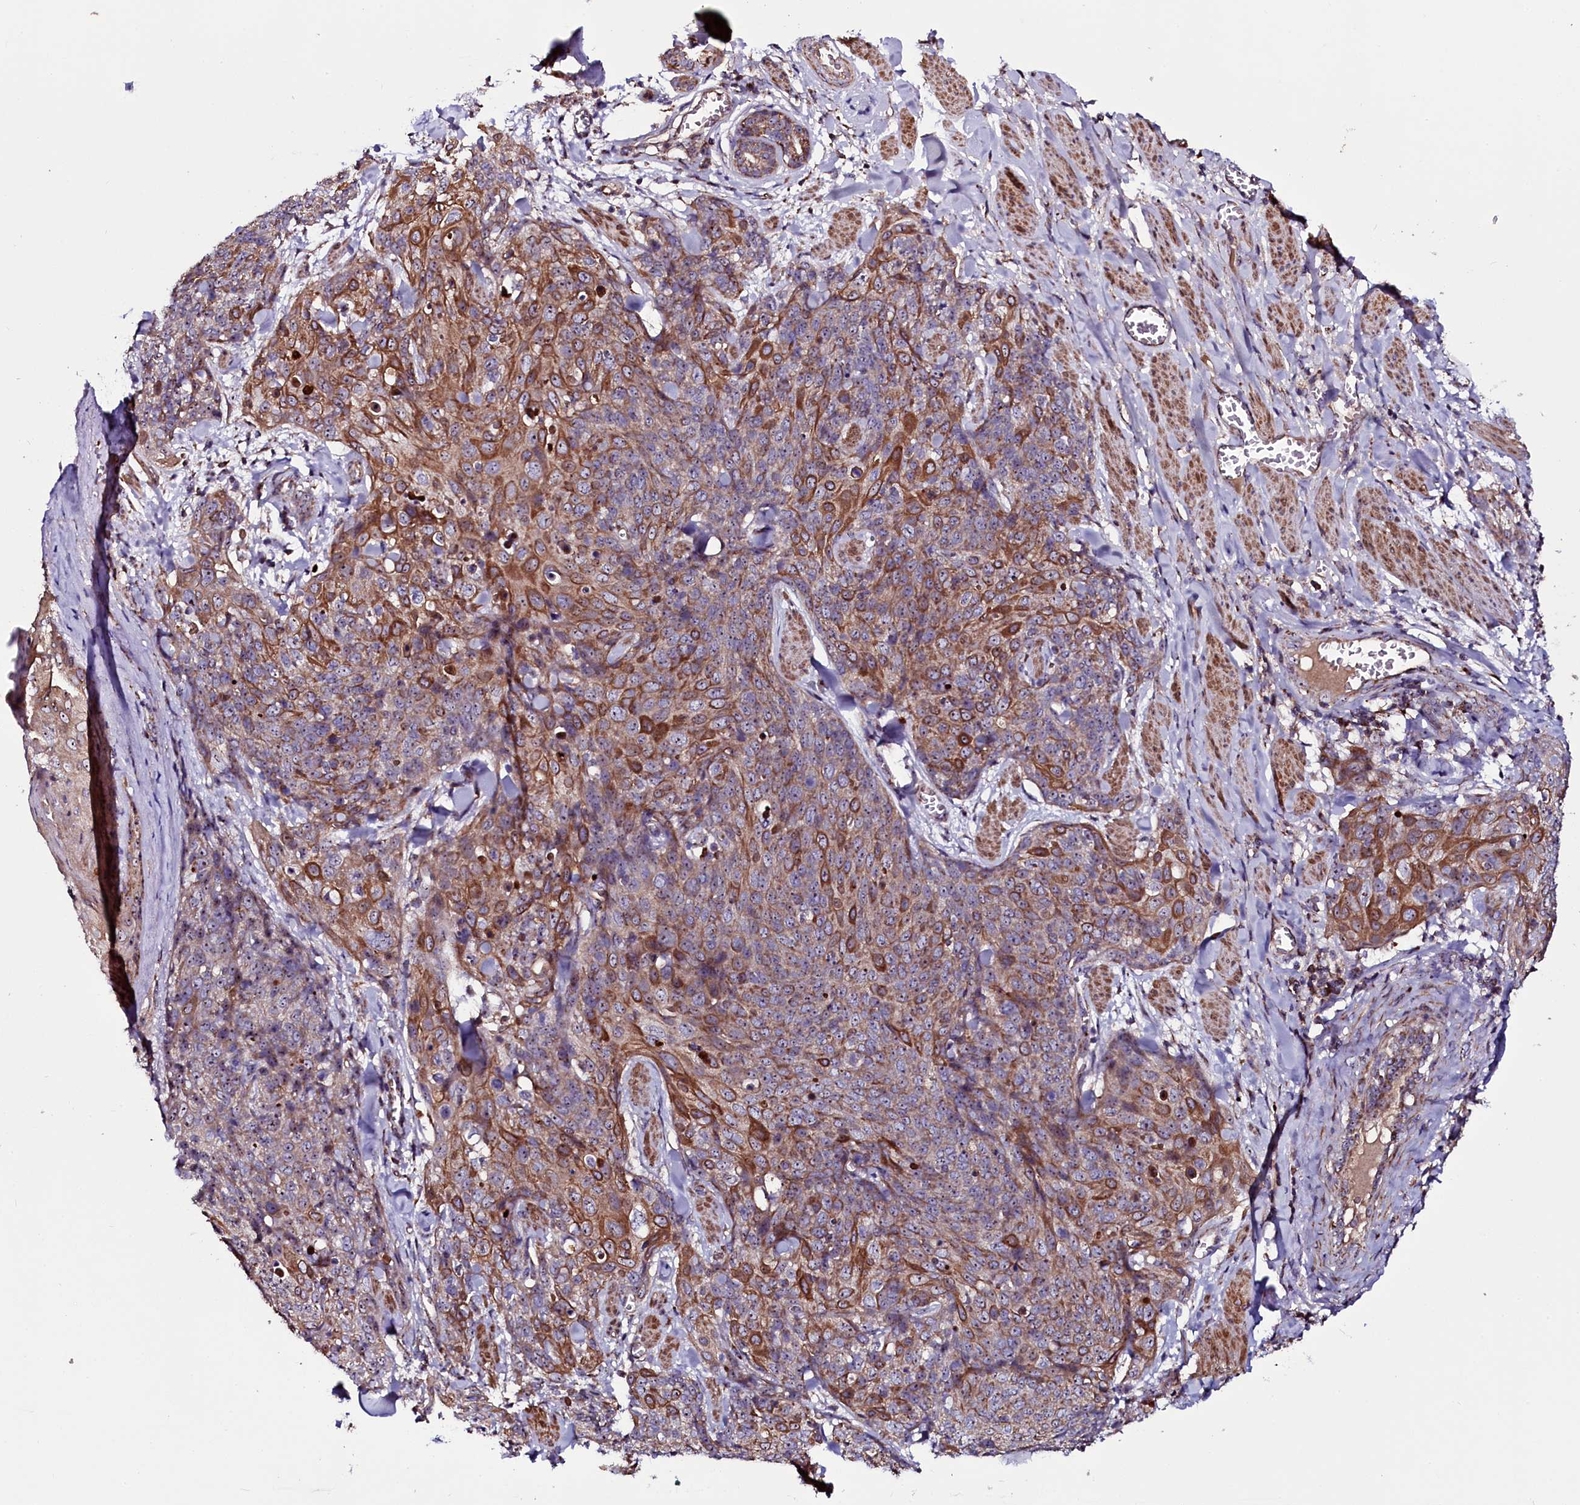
{"staining": {"intensity": "moderate", "quantity": ">75%", "location": "cytoplasmic/membranous,nuclear"}, "tissue": "skin cancer", "cell_type": "Tumor cells", "image_type": "cancer", "snomed": [{"axis": "morphology", "description": "Squamous cell carcinoma, NOS"}, {"axis": "topography", "description": "Skin"}, {"axis": "topography", "description": "Vulva"}], "caption": "IHC (DAB) staining of skin squamous cell carcinoma reveals moderate cytoplasmic/membranous and nuclear protein staining in approximately >75% of tumor cells. (DAB (3,3'-diaminobenzidine) = brown stain, brightfield microscopy at high magnification).", "gene": "NAA80", "patient": {"sex": "female", "age": 85}}